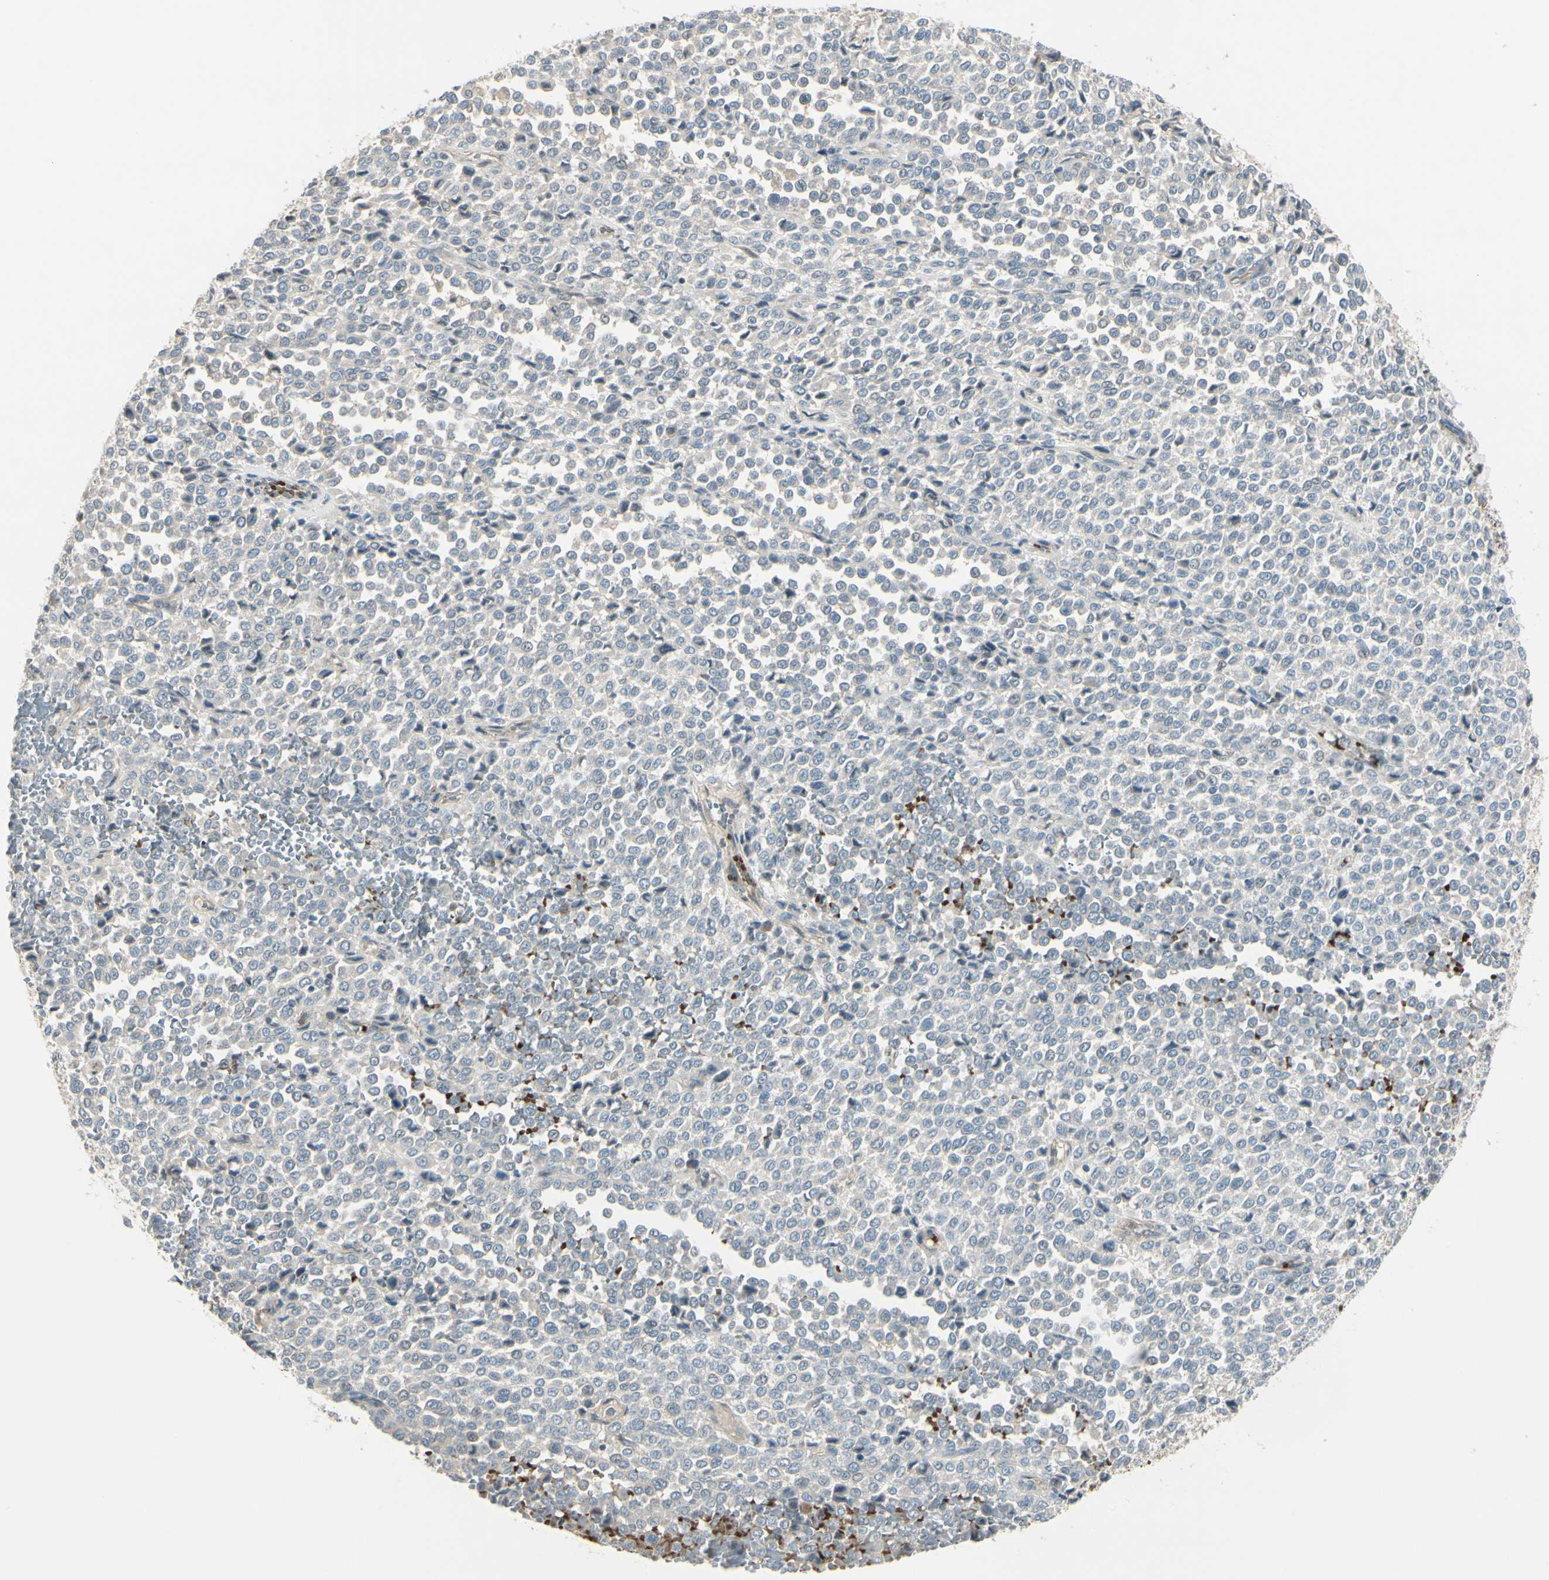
{"staining": {"intensity": "negative", "quantity": "none", "location": "none"}, "tissue": "melanoma", "cell_type": "Tumor cells", "image_type": "cancer", "snomed": [{"axis": "morphology", "description": "Malignant melanoma, Metastatic site"}, {"axis": "topography", "description": "Pancreas"}], "caption": "High magnification brightfield microscopy of melanoma stained with DAB (3,3'-diaminobenzidine) (brown) and counterstained with hematoxylin (blue): tumor cells show no significant staining.", "gene": "PPP3CB", "patient": {"sex": "female", "age": 30}}